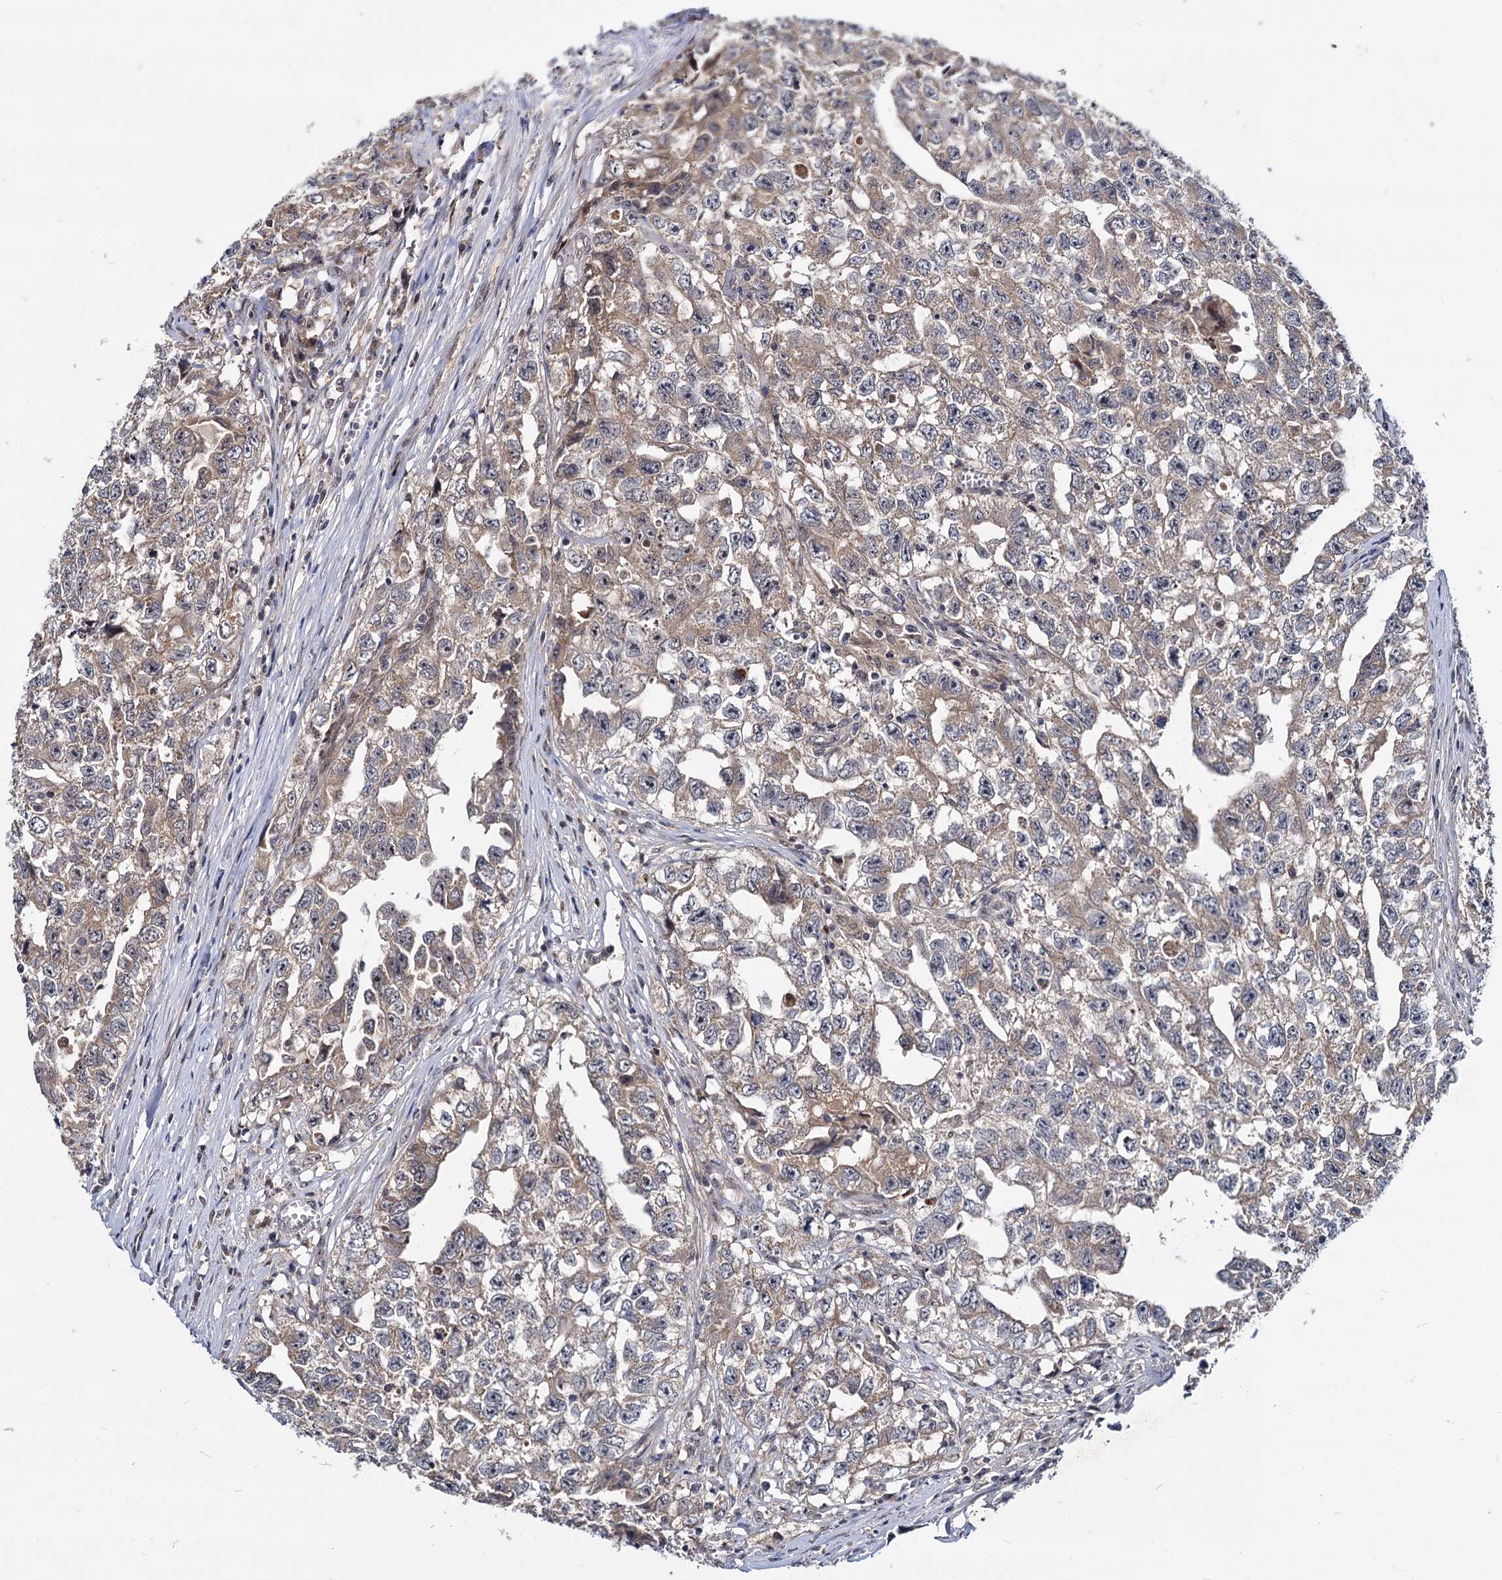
{"staining": {"intensity": "weak", "quantity": "25%-75%", "location": "cytoplasmic/membranous"}, "tissue": "testis cancer", "cell_type": "Tumor cells", "image_type": "cancer", "snomed": [{"axis": "morphology", "description": "Seminoma, NOS"}, {"axis": "morphology", "description": "Carcinoma, Embryonal, NOS"}, {"axis": "topography", "description": "Testis"}], "caption": "Immunohistochemical staining of testis cancer (embryonal carcinoma) demonstrates weak cytoplasmic/membranous protein positivity in approximately 25%-75% of tumor cells.", "gene": "MAML2", "patient": {"sex": "male", "age": 43}}